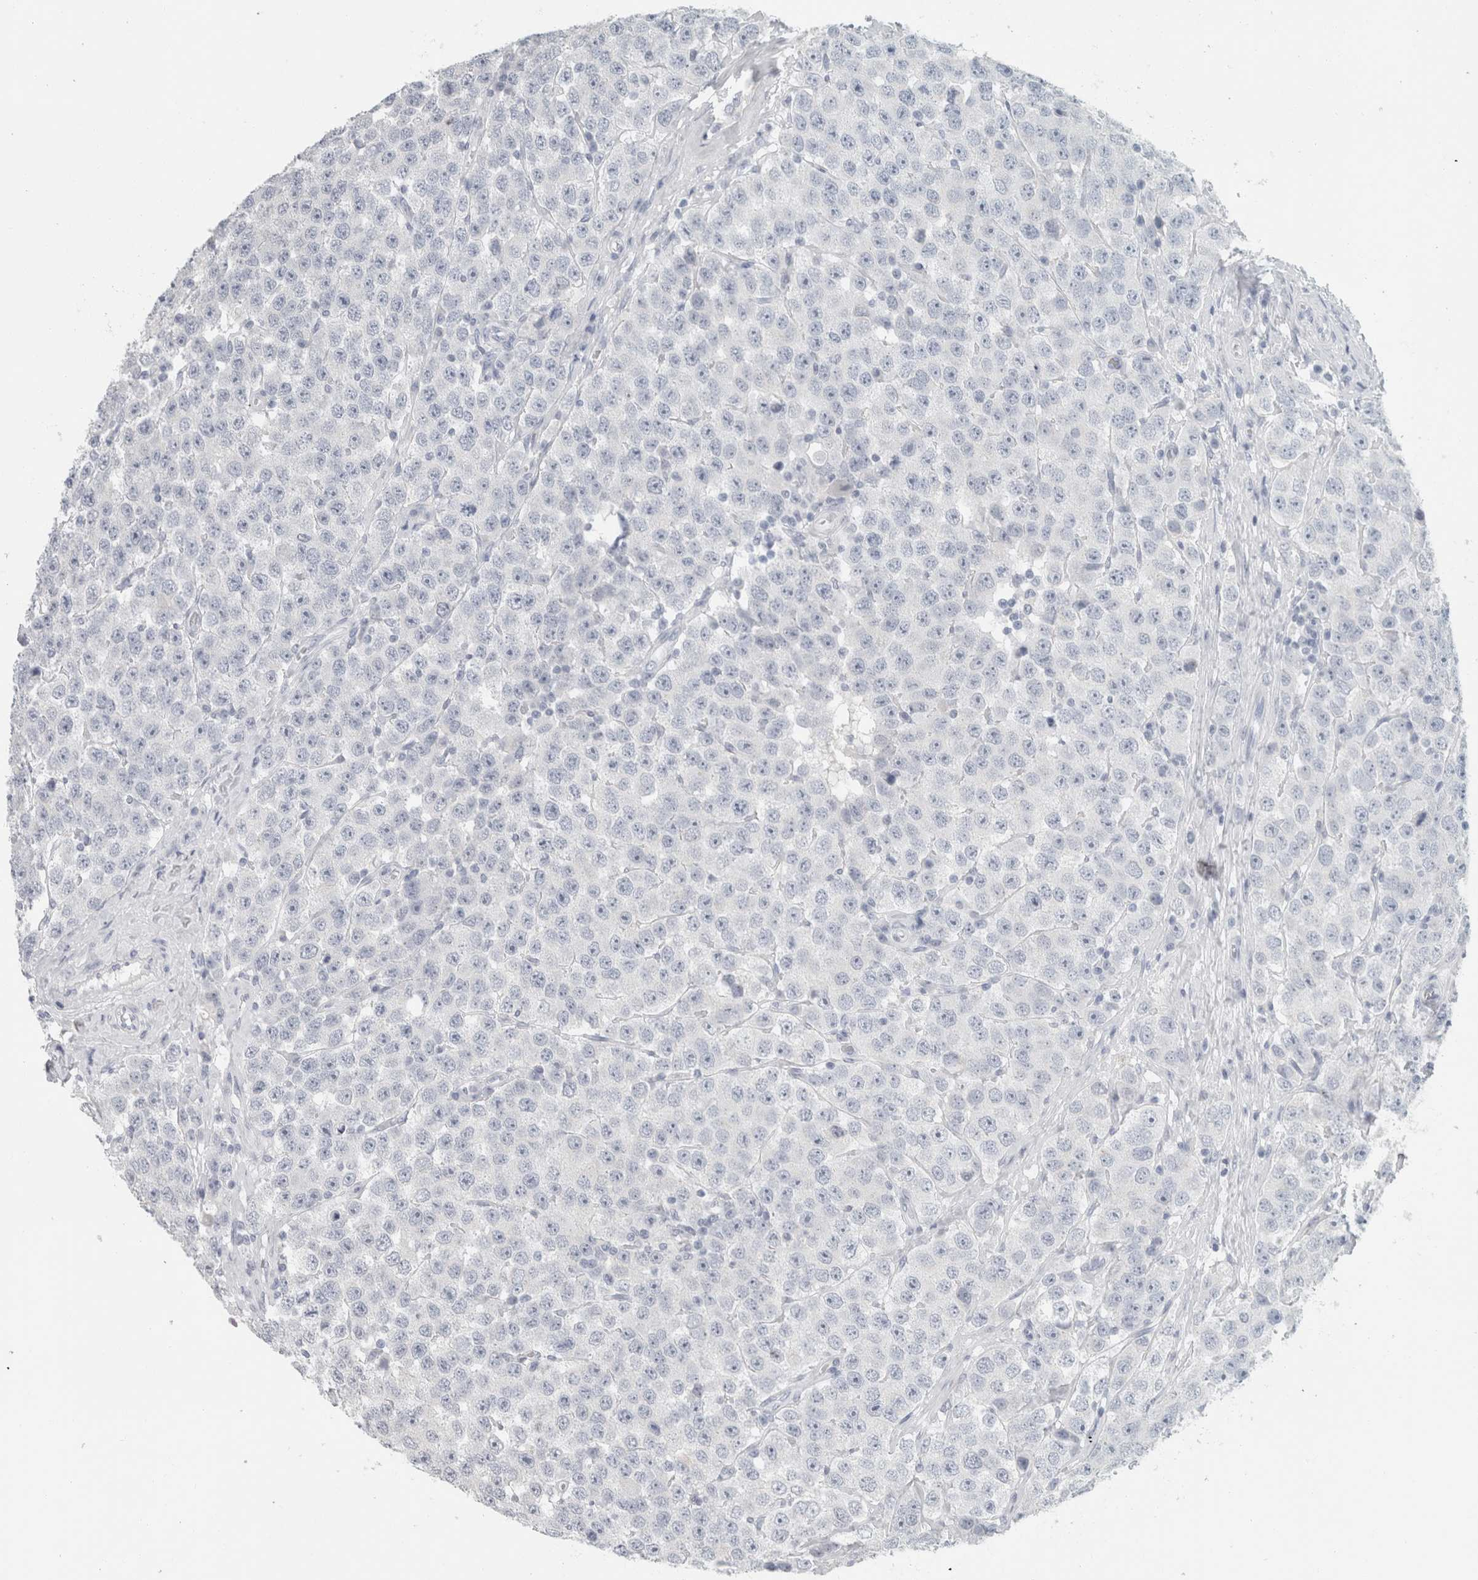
{"staining": {"intensity": "negative", "quantity": "none", "location": "none"}, "tissue": "testis cancer", "cell_type": "Tumor cells", "image_type": "cancer", "snomed": [{"axis": "morphology", "description": "Seminoma, NOS"}, {"axis": "morphology", "description": "Carcinoma, Embryonal, NOS"}, {"axis": "topography", "description": "Testis"}], "caption": "High magnification brightfield microscopy of testis cancer (seminoma) stained with DAB (brown) and counterstained with hematoxylin (blue): tumor cells show no significant expression. (Immunohistochemistry, brightfield microscopy, high magnification).", "gene": "SLC28A3", "patient": {"sex": "male", "age": 28}}